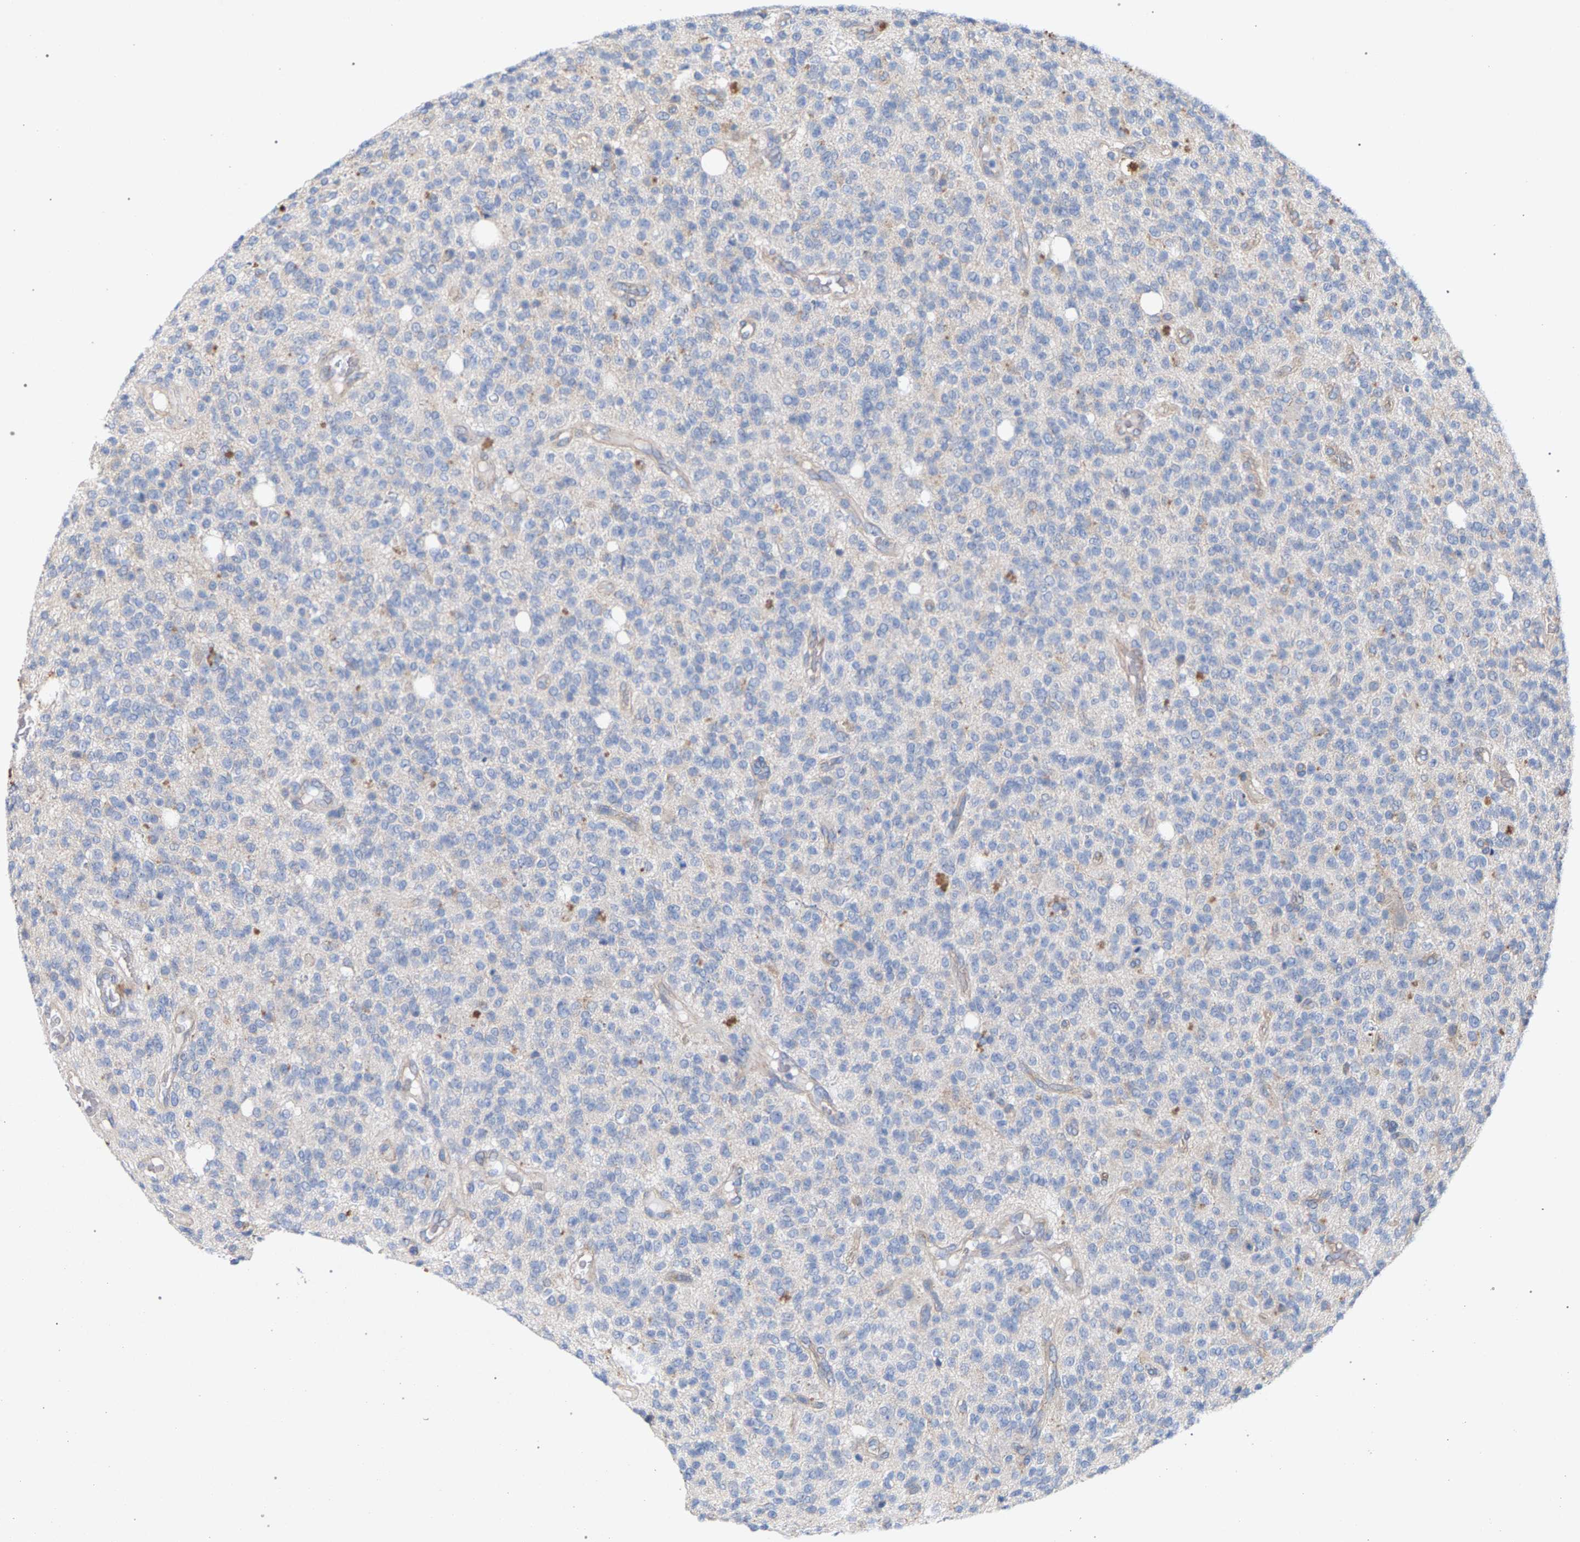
{"staining": {"intensity": "negative", "quantity": "none", "location": "none"}, "tissue": "glioma", "cell_type": "Tumor cells", "image_type": "cancer", "snomed": [{"axis": "morphology", "description": "Glioma, malignant, High grade"}, {"axis": "topography", "description": "Brain"}], "caption": "High magnification brightfield microscopy of malignant high-grade glioma stained with DAB (brown) and counterstained with hematoxylin (blue): tumor cells show no significant positivity.", "gene": "MAMDC2", "patient": {"sex": "male", "age": 34}}